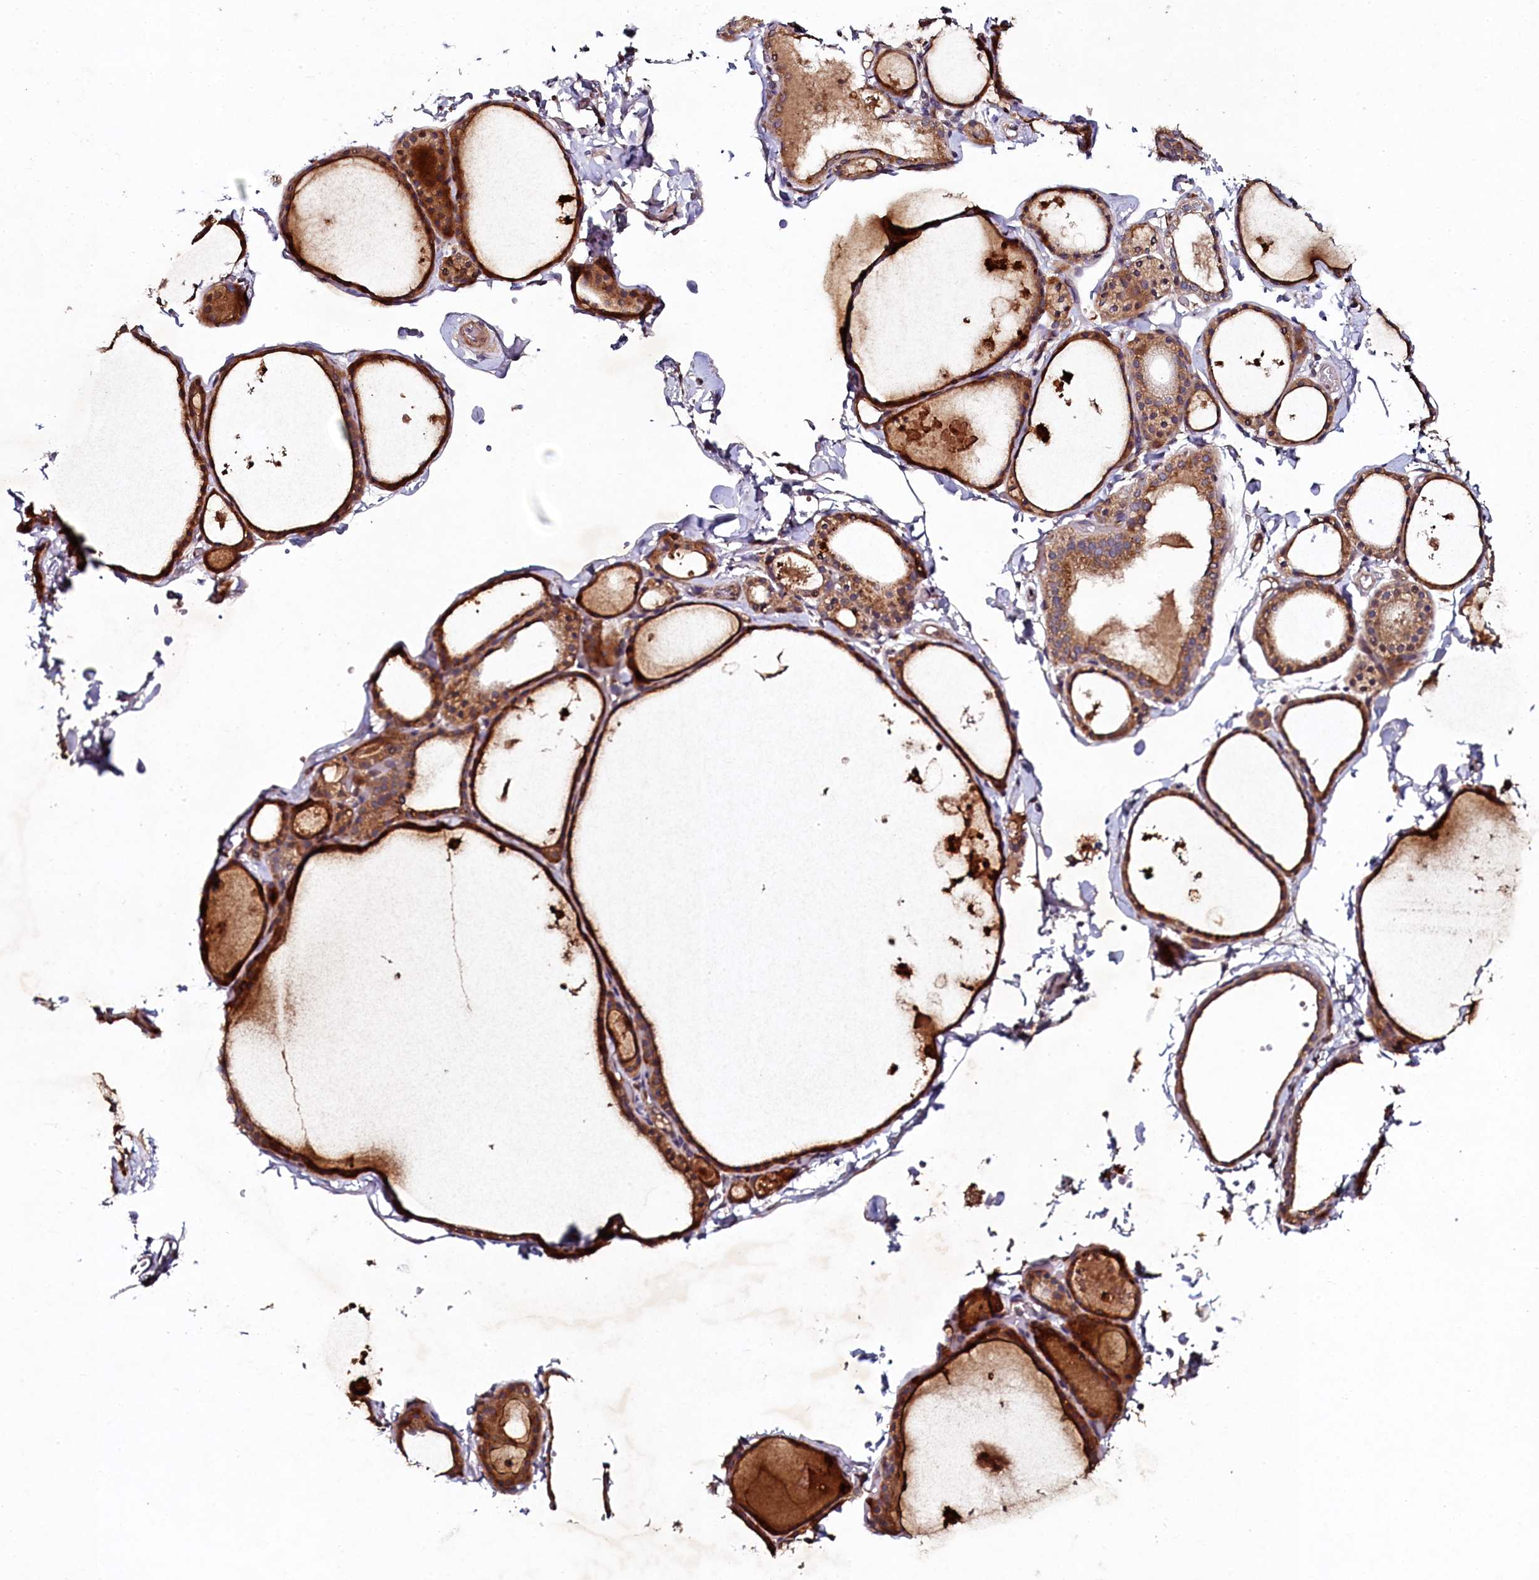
{"staining": {"intensity": "moderate", "quantity": ">75%", "location": "cytoplasmic/membranous"}, "tissue": "thyroid gland", "cell_type": "Glandular cells", "image_type": "normal", "snomed": [{"axis": "morphology", "description": "Normal tissue, NOS"}, {"axis": "topography", "description": "Thyroid gland"}], "caption": "Protein staining by immunohistochemistry shows moderate cytoplasmic/membranous staining in about >75% of glandular cells in normal thyroid gland.", "gene": "SEC24C", "patient": {"sex": "male", "age": 56}}